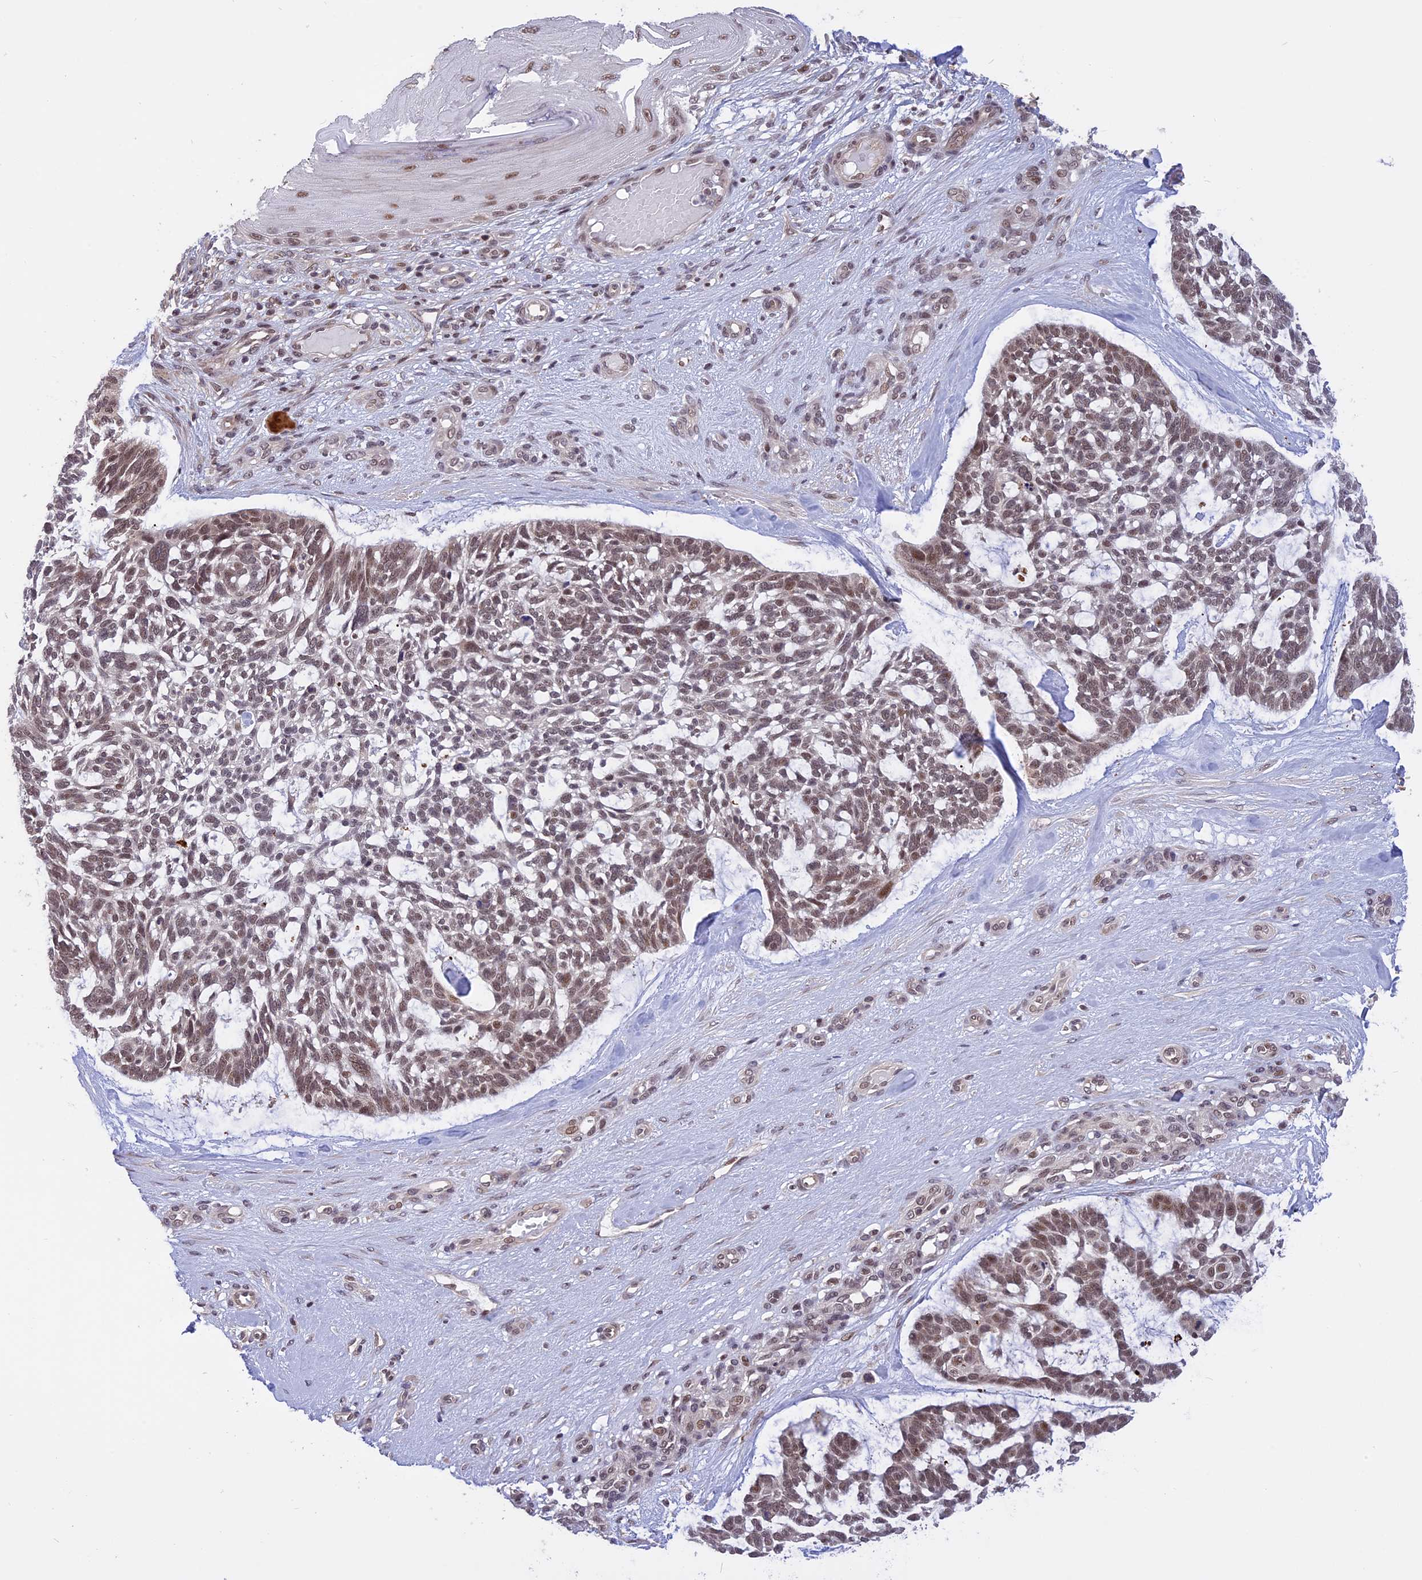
{"staining": {"intensity": "moderate", "quantity": ">75%", "location": "nuclear"}, "tissue": "skin cancer", "cell_type": "Tumor cells", "image_type": "cancer", "snomed": [{"axis": "morphology", "description": "Basal cell carcinoma"}, {"axis": "topography", "description": "Skin"}], "caption": "This is an image of immunohistochemistry (IHC) staining of skin basal cell carcinoma, which shows moderate positivity in the nuclear of tumor cells.", "gene": "POLR2C", "patient": {"sex": "male", "age": 88}}